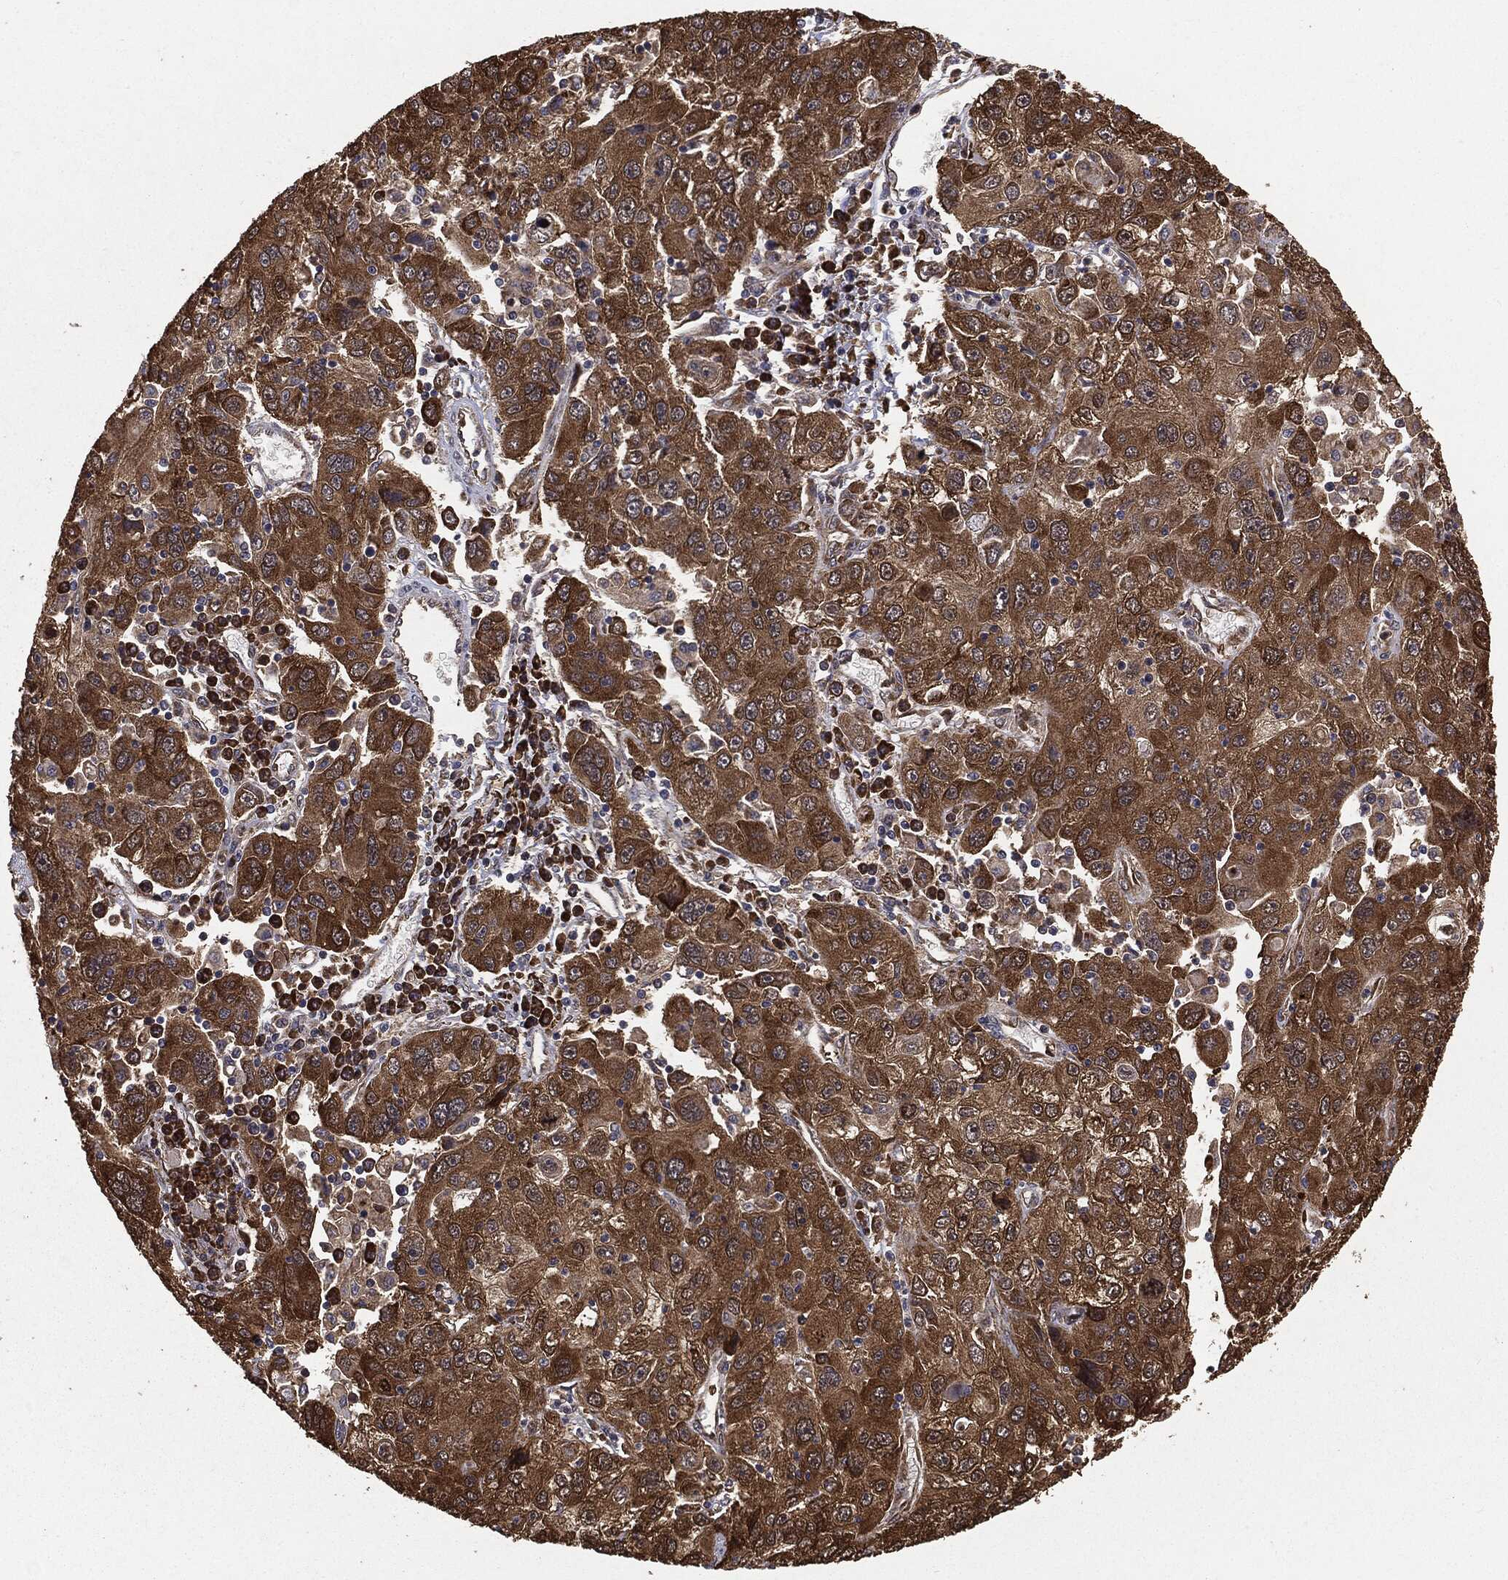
{"staining": {"intensity": "strong", "quantity": ">75%", "location": "cytoplasmic/membranous"}, "tissue": "stomach cancer", "cell_type": "Tumor cells", "image_type": "cancer", "snomed": [{"axis": "morphology", "description": "Adenocarcinoma, NOS"}, {"axis": "topography", "description": "Stomach"}], "caption": "Approximately >75% of tumor cells in human stomach cancer (adenocarcinoma) show strong cytoplasmic/membranous protein expression as visualized by brown immunohistochemical staining.", "gene": "NME1", "patient": {"sex": "male", "age": 56}}